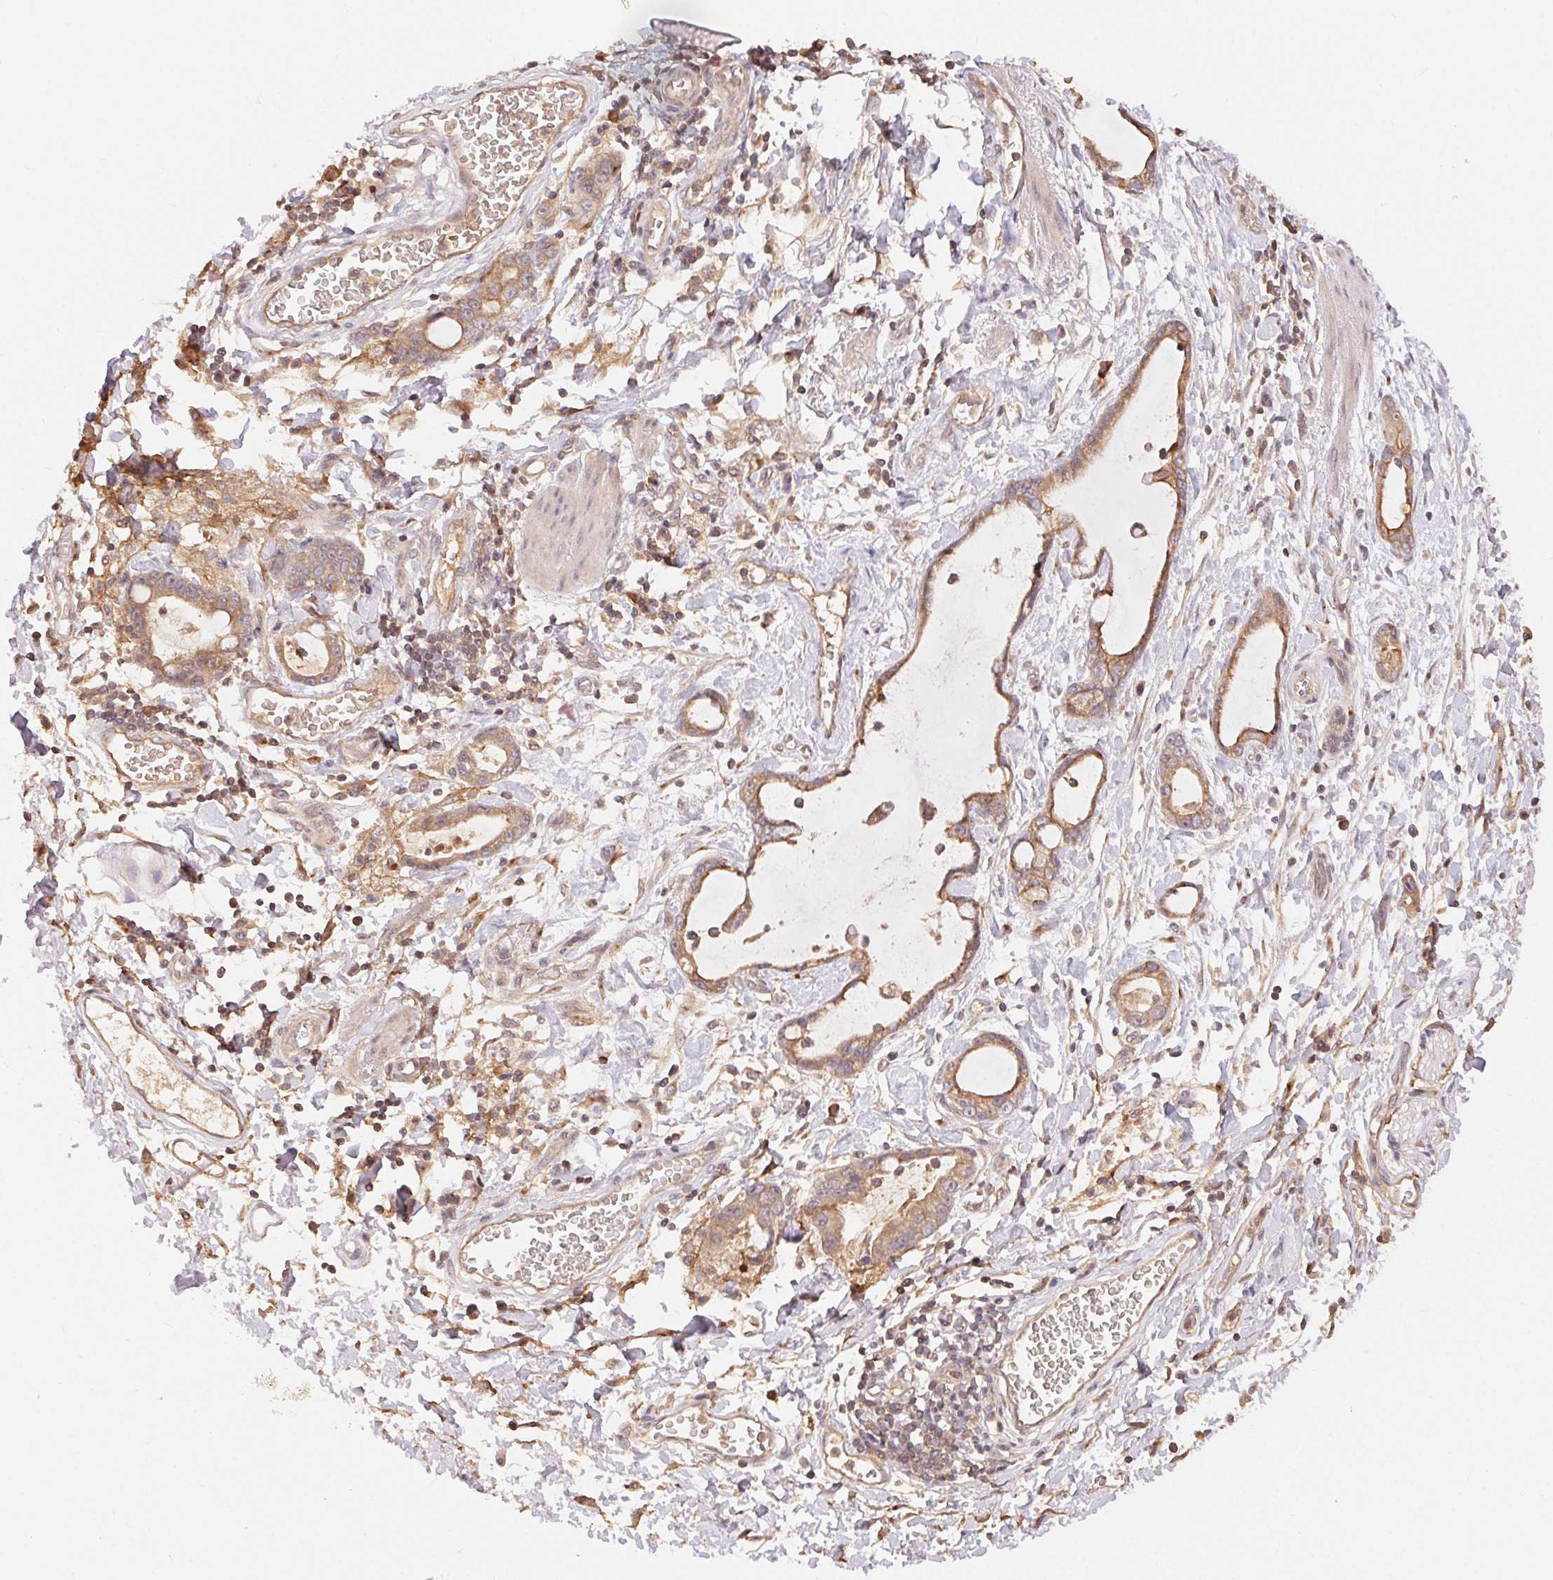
{"staining": {"intensity": "moderate", "quantity": ">75%", "location": "cytoplasmic/membranous"}, "tissue": "stomach cancer", "cell_type": "Tumor cells", "image_type": "cancer", "snomed": [{"axis": "morphology", "description": "Adenocarcinoma, NOS"}, {"axis": "topography", "description": "Stomach"}], "caption": "DAB immunohistochemical staining of stomach adenocarcinoma exhibits moderate cytoplasmic/membranous protein staining in approximately >75% of tumor cells.", "gene": "MAPKAPK2", "patient": {"sex": "male", "age": 55}}